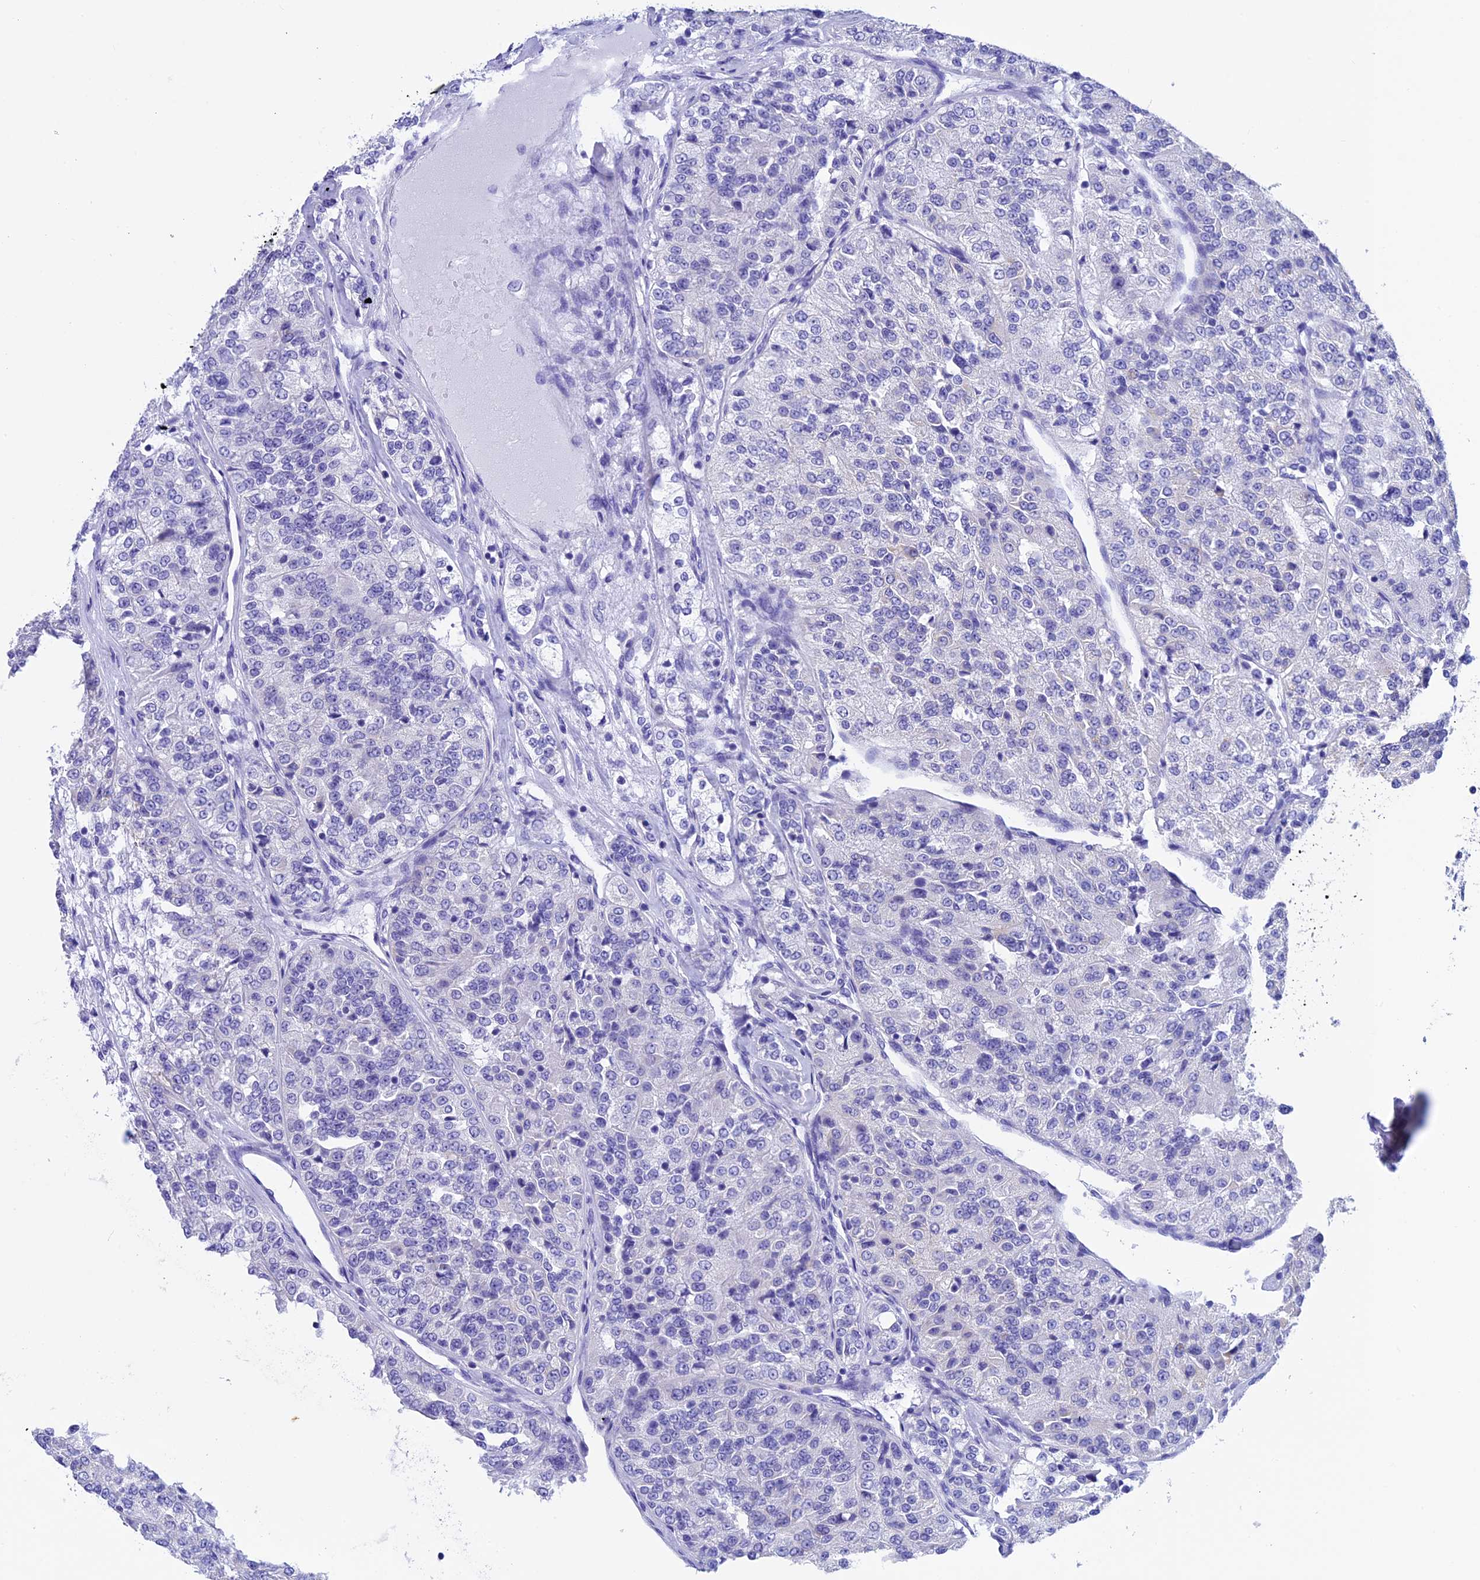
{"staining": {"intensity": "negative", "quantity": "none", "location": "none"}, "tissue": "renal cancer", "cell_type": "Tumor cells", "image_type": "cancer", "snomed": [{"axis": "morphology", "description": "Adenocarcinoma, NOS"}, {"axis": "topography", "description": "Kidney"}], "caption": "An image of human renal cancer is negative for staining in tumor cells. (Stains: DAB (3,3'-diaminobenzidine) immunohistochemistry (IHC) with hematoxylin counter stain, Microscopy: brightfield microscopy at high magnification).", "gene": "SLC8B1", "patient": {"sex": "female", "age": 63}}